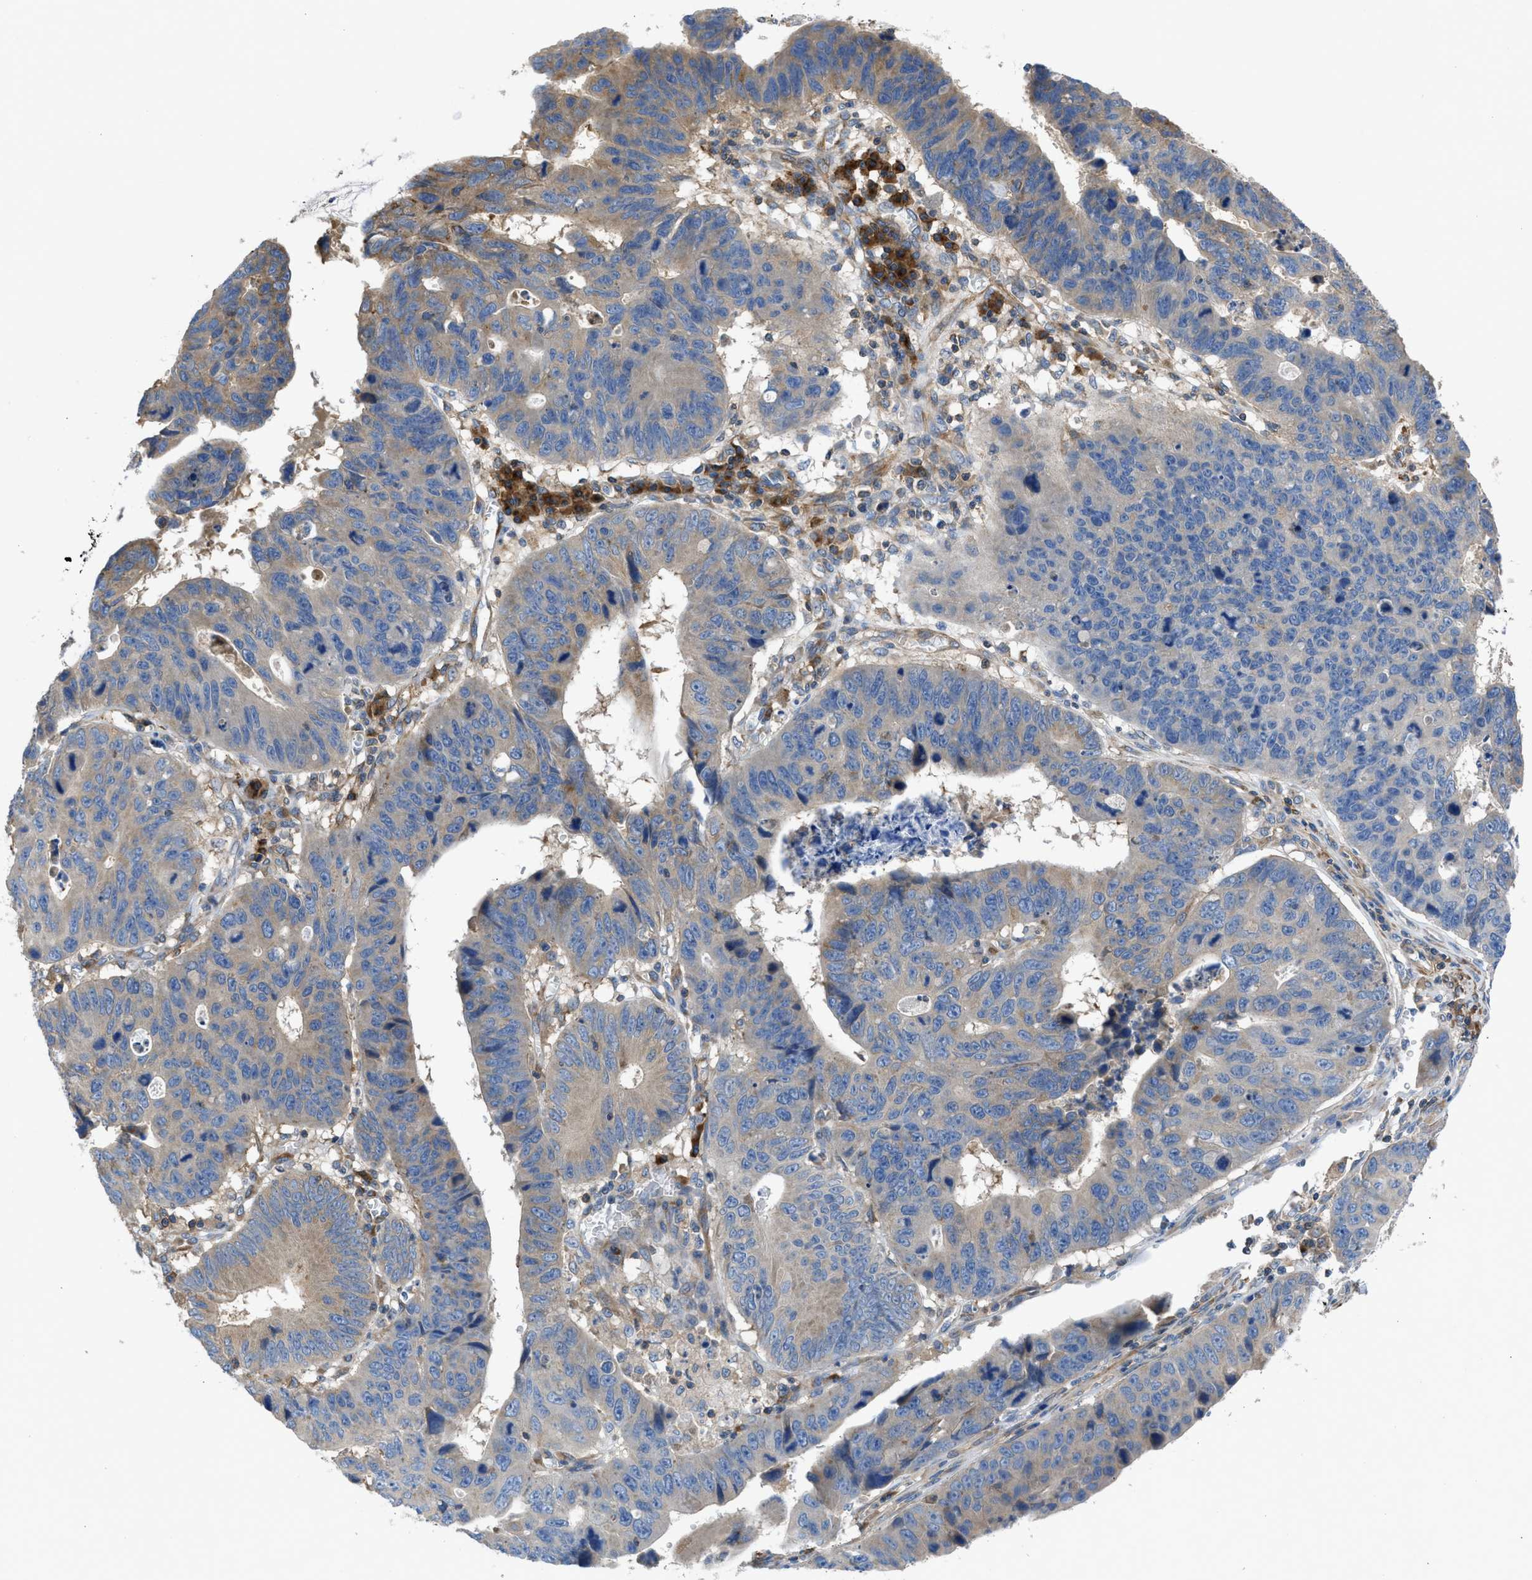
{"staining": {"intensity": "moderate", "quantity": "25%-75%", "location": "cytoplasmic/membranous"}, "tissue": "stomach cancer", "cell_type": "Tumor cells", "image_type": "cancer", "snomed": [{"axis": "morphology", "description": "Adenocarcinoma, NOS"}, {"axis": "topography", "description": "Stomach"}], "caption": "High-power microscopy captured an immunohistochemistry micrograph of stomach cancer, revealing moderate cytoplasmic/membranous positivity in approximately 25%-75% of tumor cells.", "gene": "CHKB", "patient": {"sex": "male", "age": 59}}